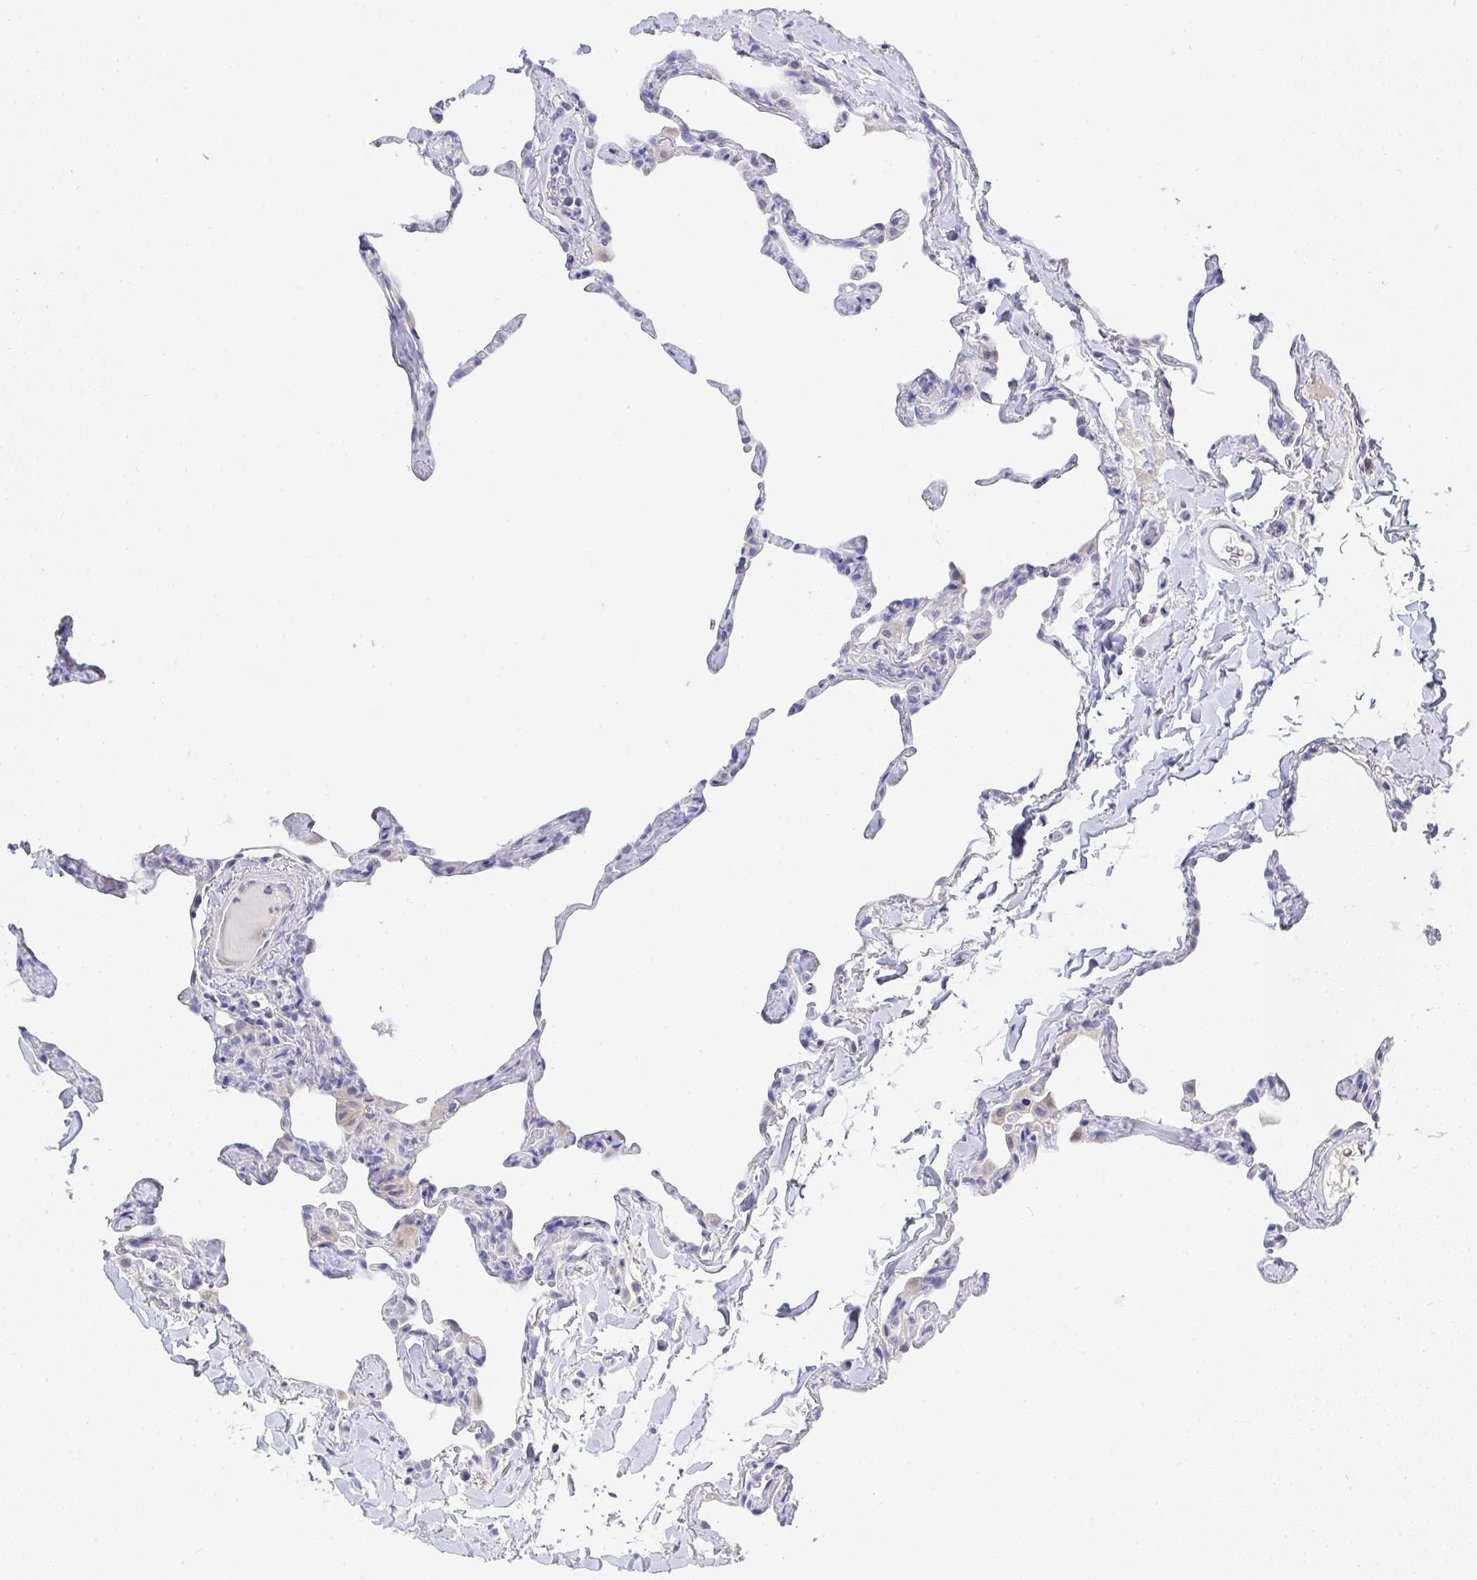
{"staining": {"intensity": "negative", "quantity": "none", "location": "none"}, "tissue": "lung", "cell_type": "Alveolar cells", "image_type": "normal", "snomed": [{"axis": "morphology", "description": "Normal tissue, NOS"}, {"axis": "topography", "description": "Lung"}], "caption": "Lung was stained to show a protein in brown. There is no significant staining in alveolar cells. (Brightfield microscopy of DAB (3,3'-diaminobenzidine) immunohistochemistry at high magnification).", "gene": "ZNF561", "patient": {"sex": "male", "age": 65}}